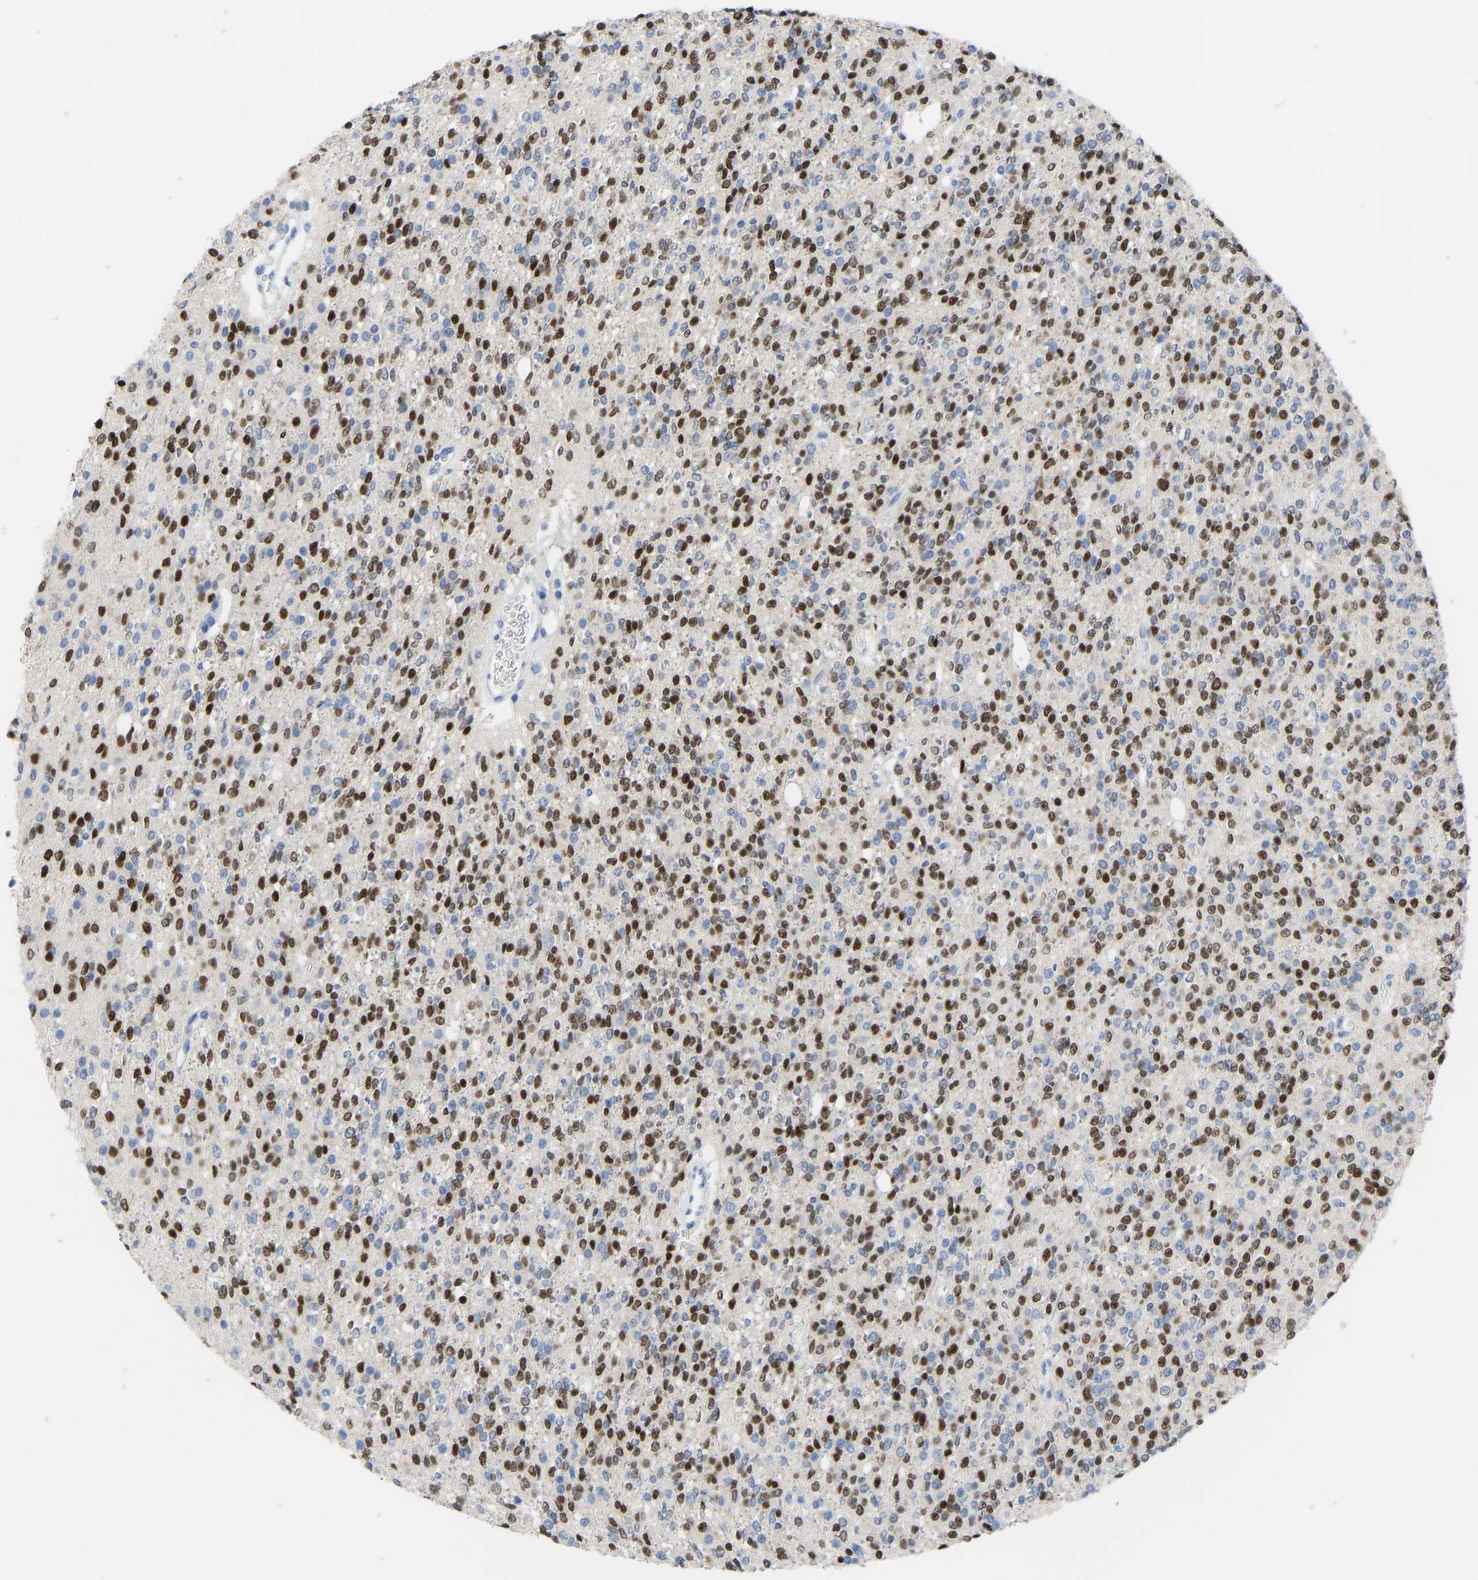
{"staining": {"intensity": "strong", "quantity": ">75%", "location": "nuclear"}, "tissue": "glioma", "cell_type": "Tumor cells", "image_type": "cancer", "snomed": [{"axis": "morphology", "description": "Glioma, malignant, High grade"}, {"axis": "topography", "description": "Brain"}], "caption": "Glioma tissue reveals strong nuclear expression in about >75% of tumor cells", "gene": "OLIG2", "patient": {"sex": "male", "age": 34}}